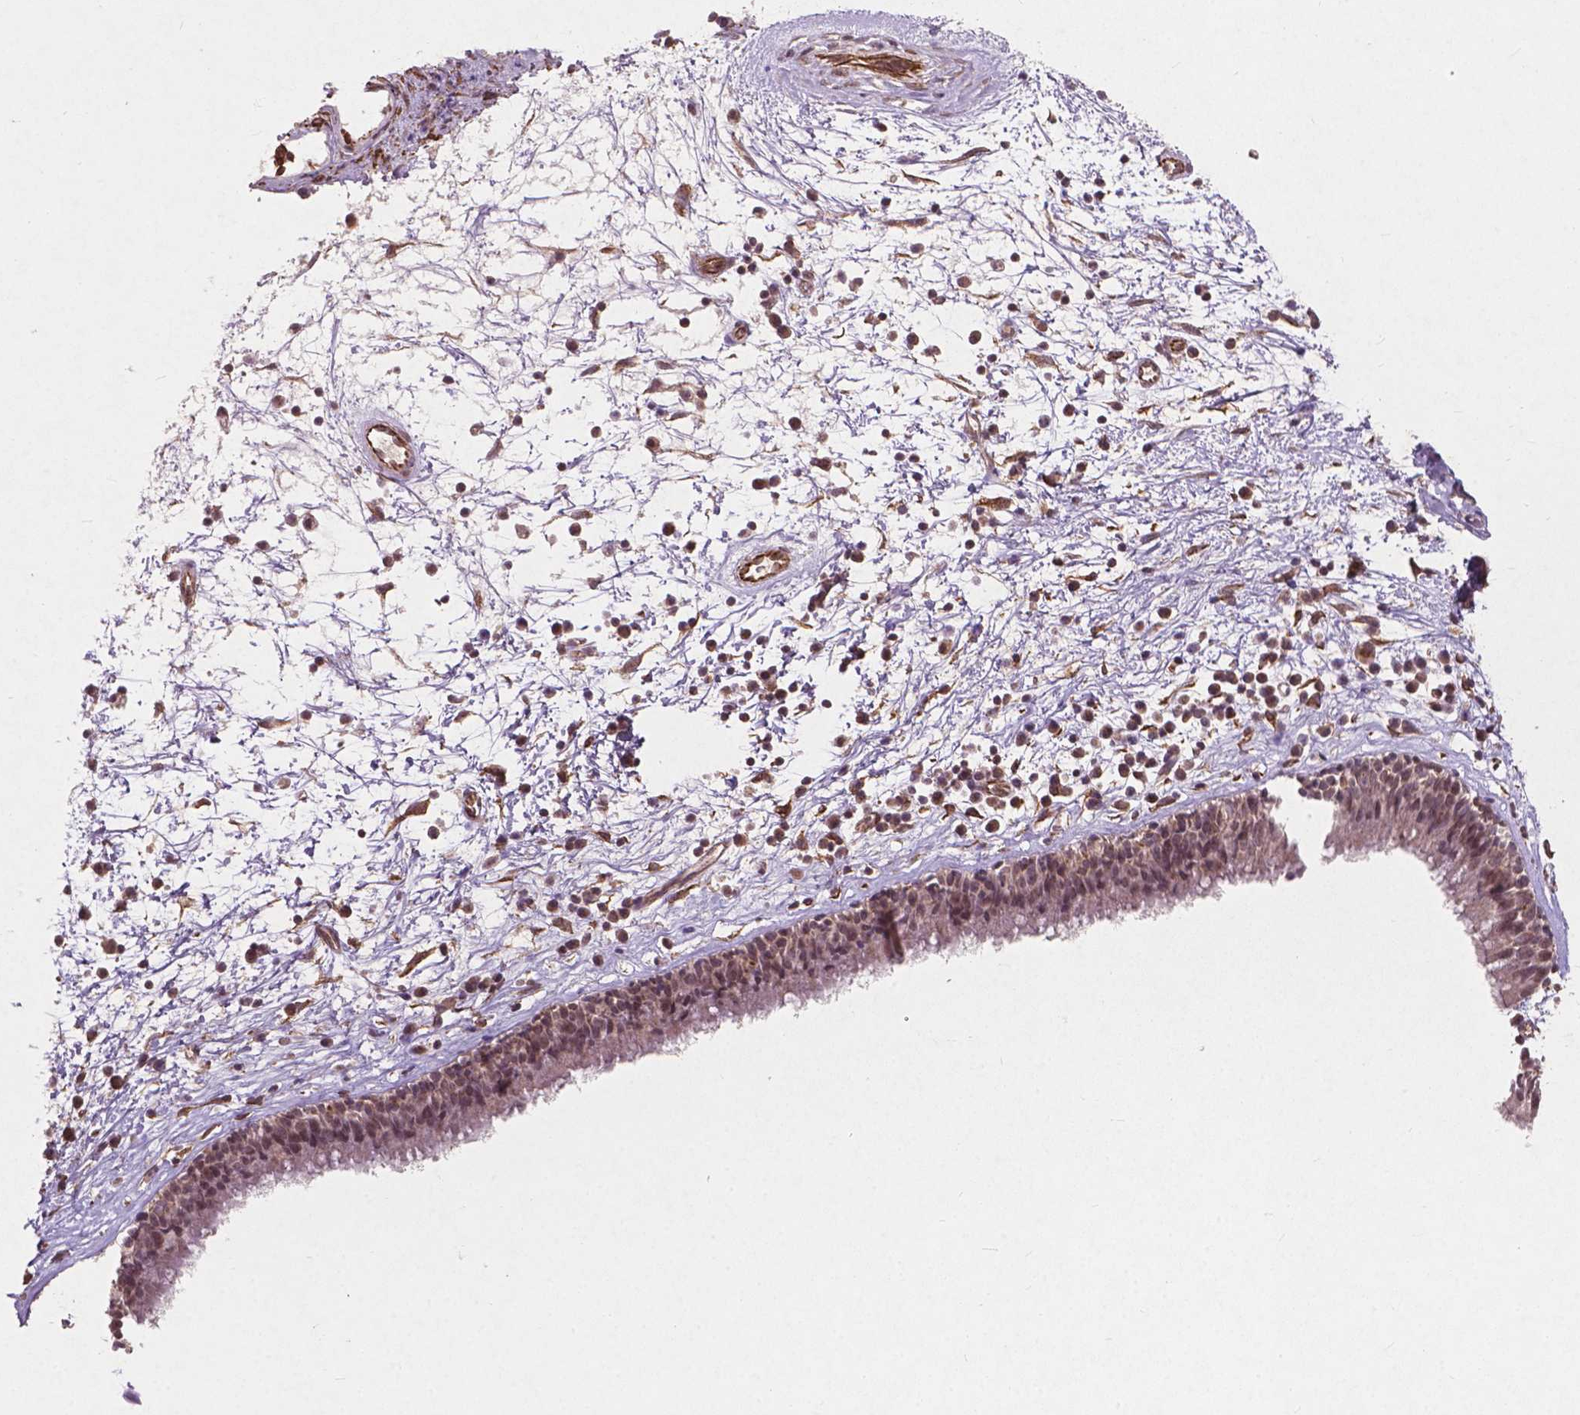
{"staining": {"intensity": "negative", "quantity": "none", "location": "none"}, "tissue": "nasopharynx", "cell_type": "Respiratory epithelial cells", "image_type": "normal", "snomed": [{"axis": "morphology", "description": "Normal tissue, NOS"}, {"axis": "topography", "description": "Nasopharynx"}], "caption": "An IHC photomicrograph of unremarkable nasopharynx is shown. There is no staining in respiratory epithelial cells of nasopharynx. (Brightfield microscopy of DAB IHC at high magnification).", "gene": "SMAD2", "patient": {"sex": "male", "age": 24}}